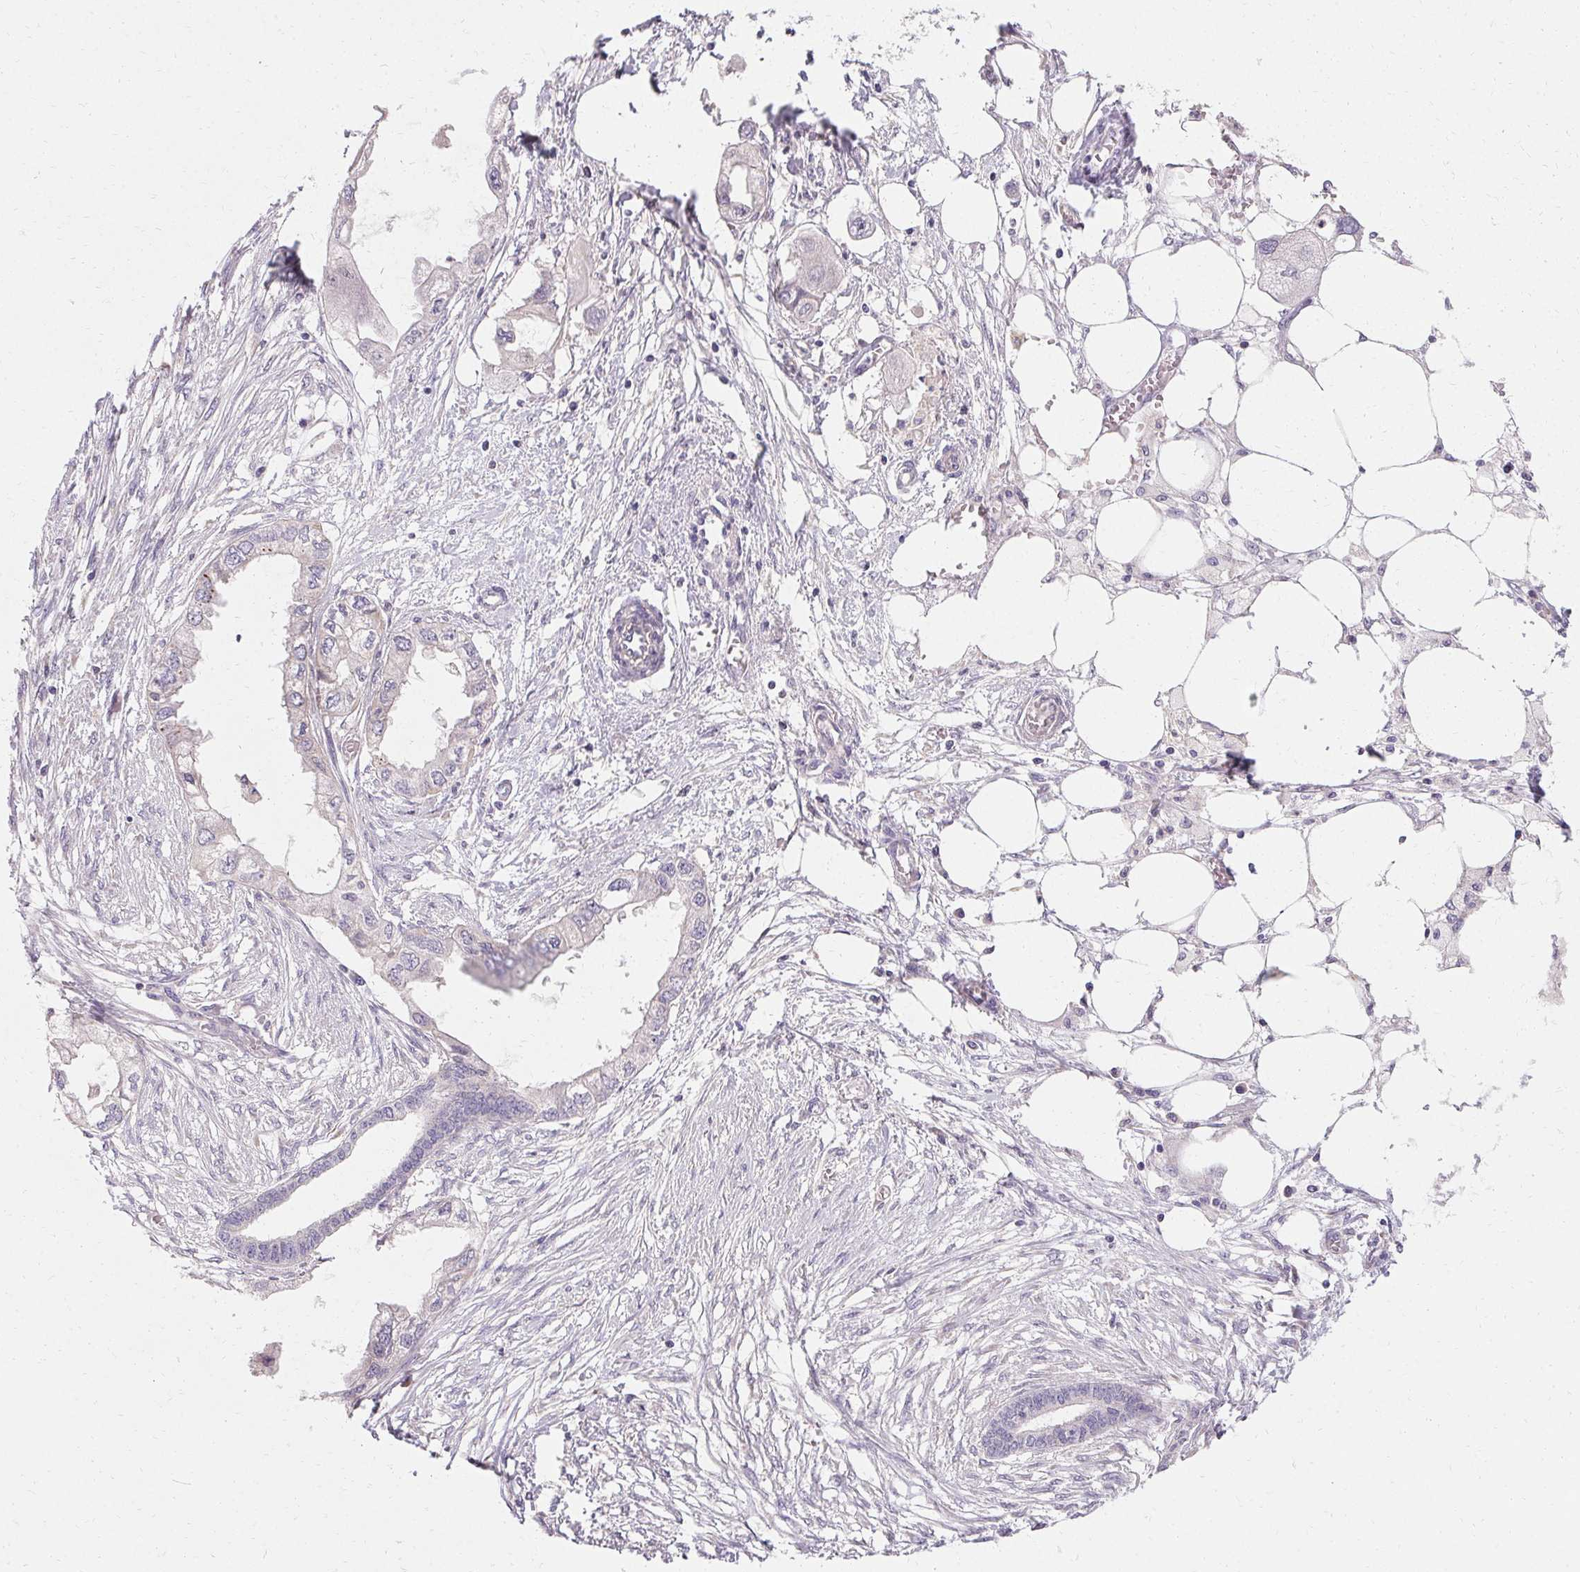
{"staining": {"intensity": "negative", "quantity": "none", "location": "none"}, "tissue": "endometrial cancer", "cell_type": "Tumor cells", "image_type": "cancer", "snomed": [{"axis": "morphology", "description": "Adenocarcinoma, NOS"}, {"axis": "morphology", "description": "Adenocarcinoma, metastatic, NOS"}, {"axis": "topography", "description": "Adipose tissue"}, {"axis": "topography", "description": "Endometrium"}], "caption": "Endometrial cancer (adenocarcinoma) was stained to show a protein in brown. There is no significant expression in tumor cells.", "gene": "TRIP13", "patient": {"sex": "female", "age": 67}}